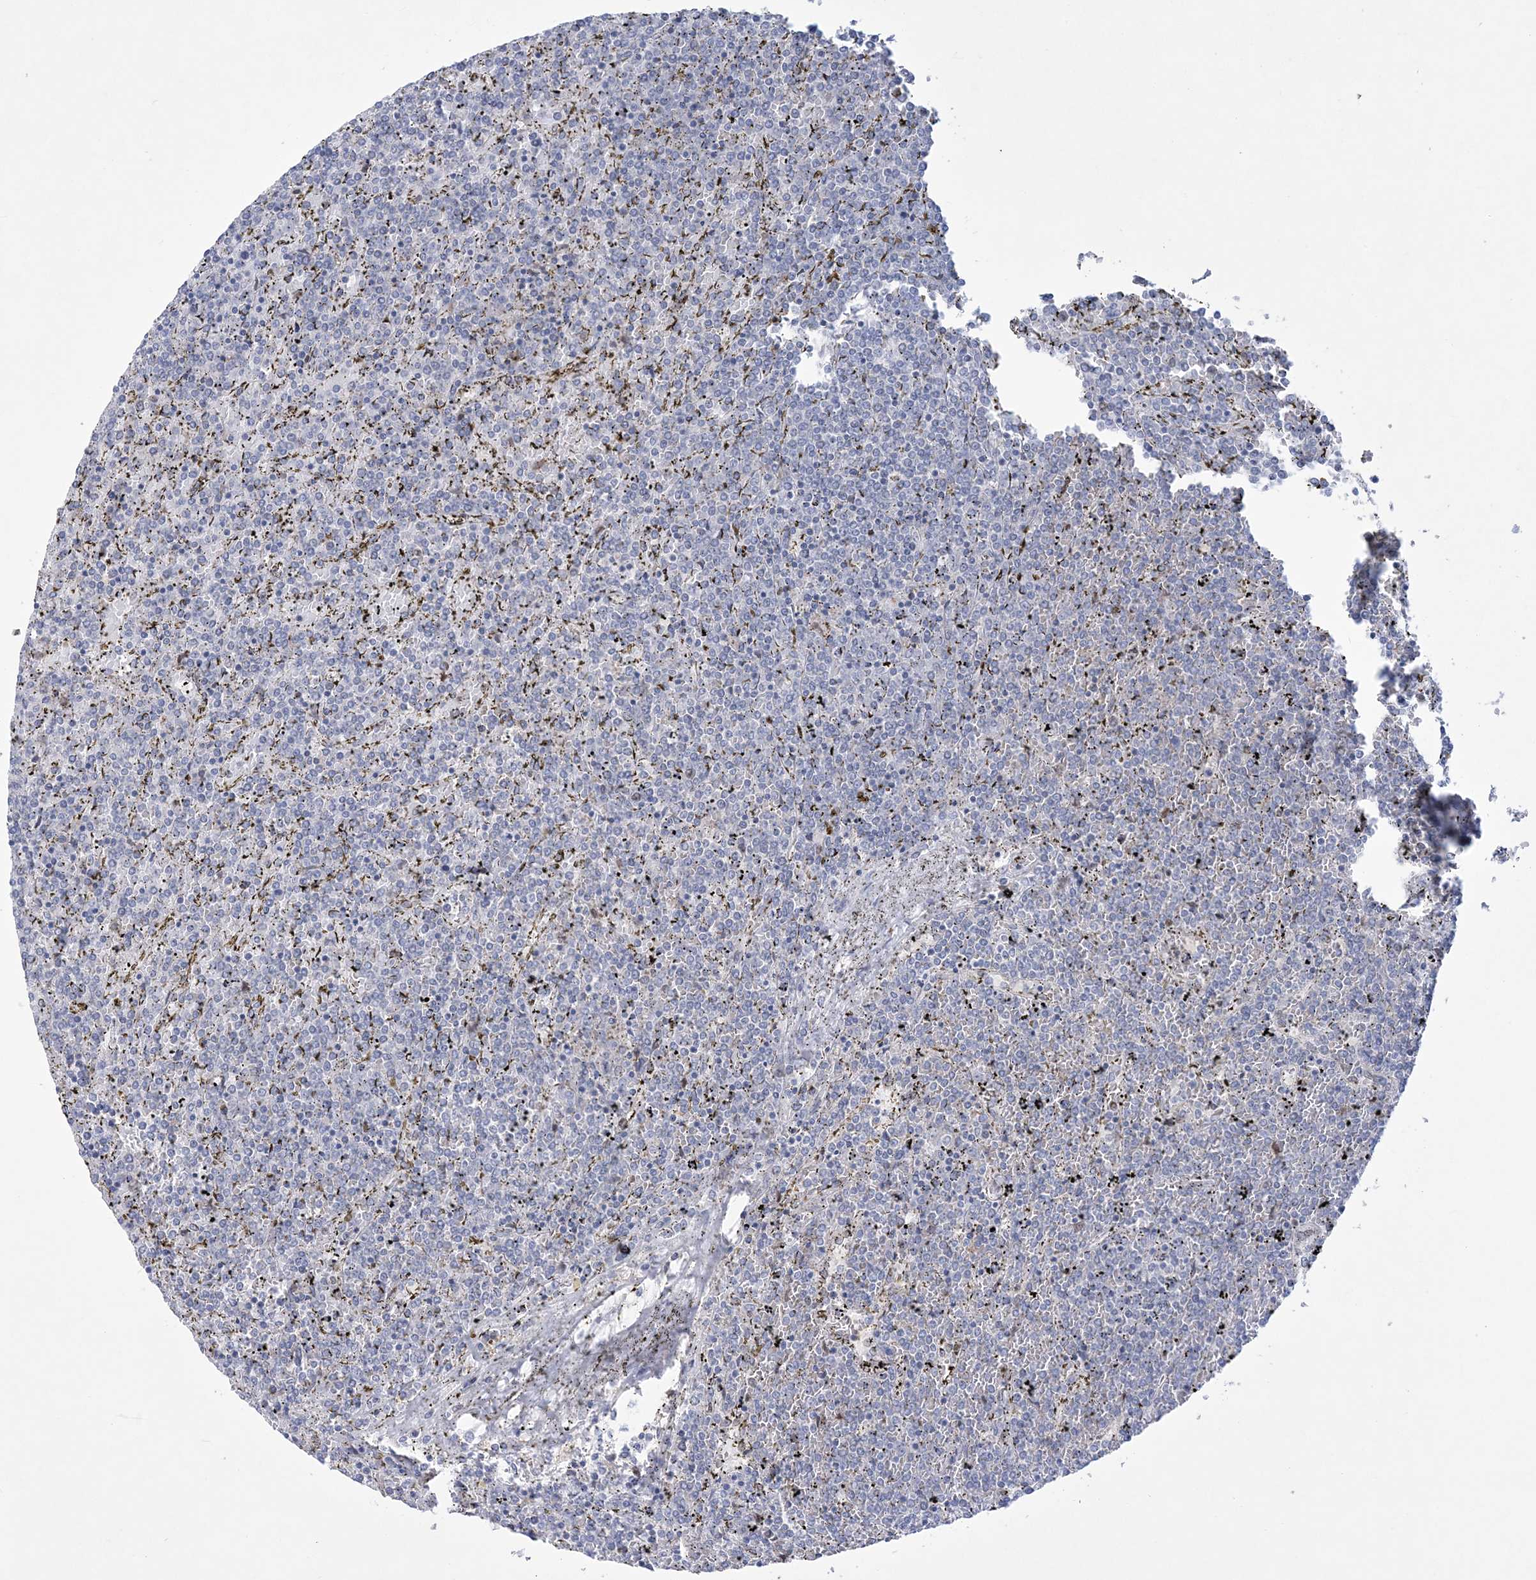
{"staining": {"intensity": "negative", "quantity": "none", "location": "none"}, "tissue": "lymphoma", "cell_type": "Tumor cells", "image_type": "cancer", "snomed": [{"axis": "morphology", "description": "Malignant lymphoma, non-Hodgkin's type, Low grade"}, {"axis": "topography", "description": "Spleen"}], "caption": "IHC photomicrograph of neoplastic tissue: human lymphoma stained with DAB (3,3'-diaminobenzidine) reveals no significant protein positivity in tumor cells.", "gene": "WDR27", "patient": {"sex": "female", "age": 19}}